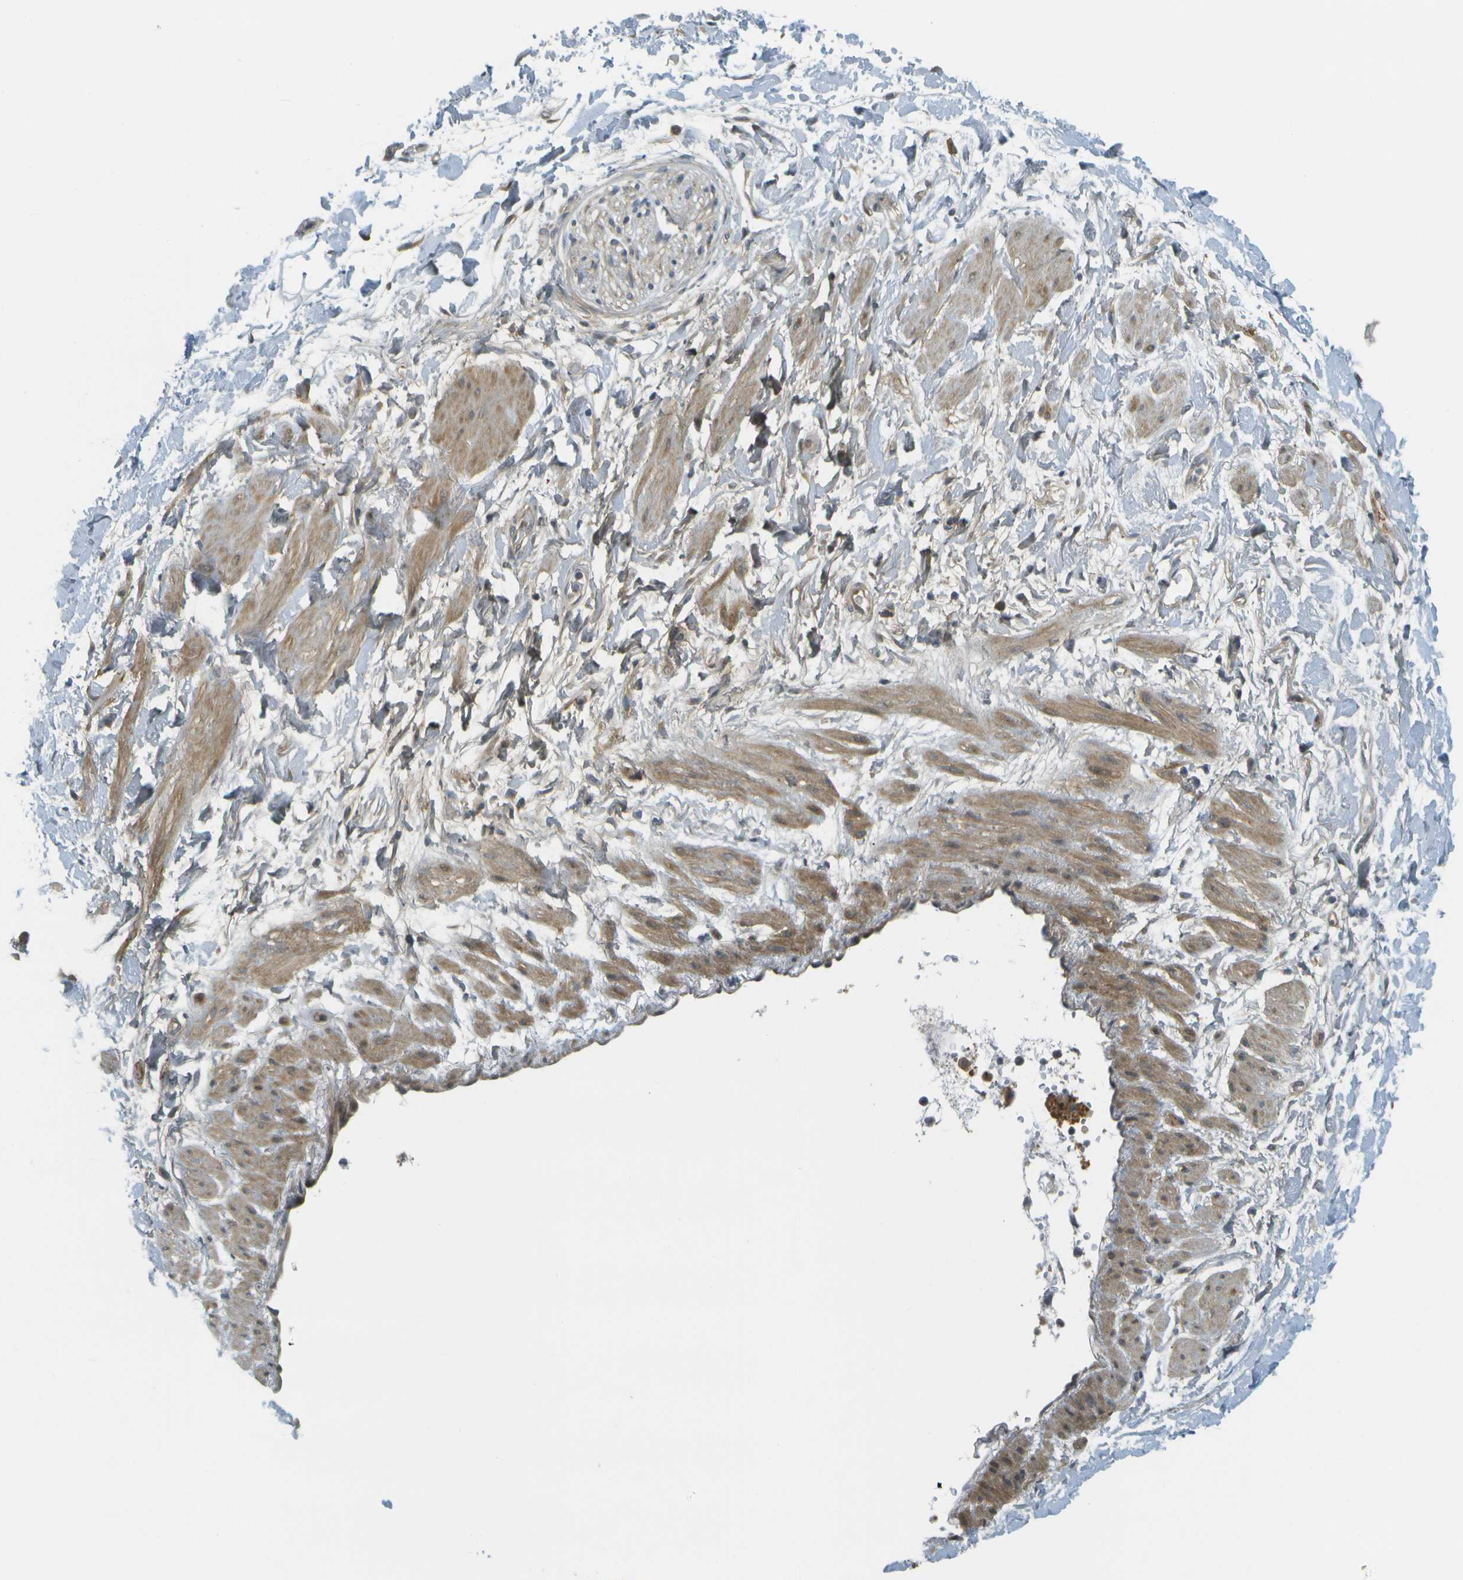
{"staining": {"intensity": "negative", "quantity": "none", "location": "none"}, "tissue": "adipose tissue", "cell_type": "Adipocytes", "image_type": "normal", "snomed": [{"axis": "morphology", "description": "Normal tissue, NOS"}, {"axis": "topography", "description": "Soft tissue"}], "caption": "Human adipose tissue stained for a protein using immunohistochemistry (IHC) demonstrates no staining in adipocytes.", "gene": "WNK2", "patient": {"sex": "male", "age": 72}}